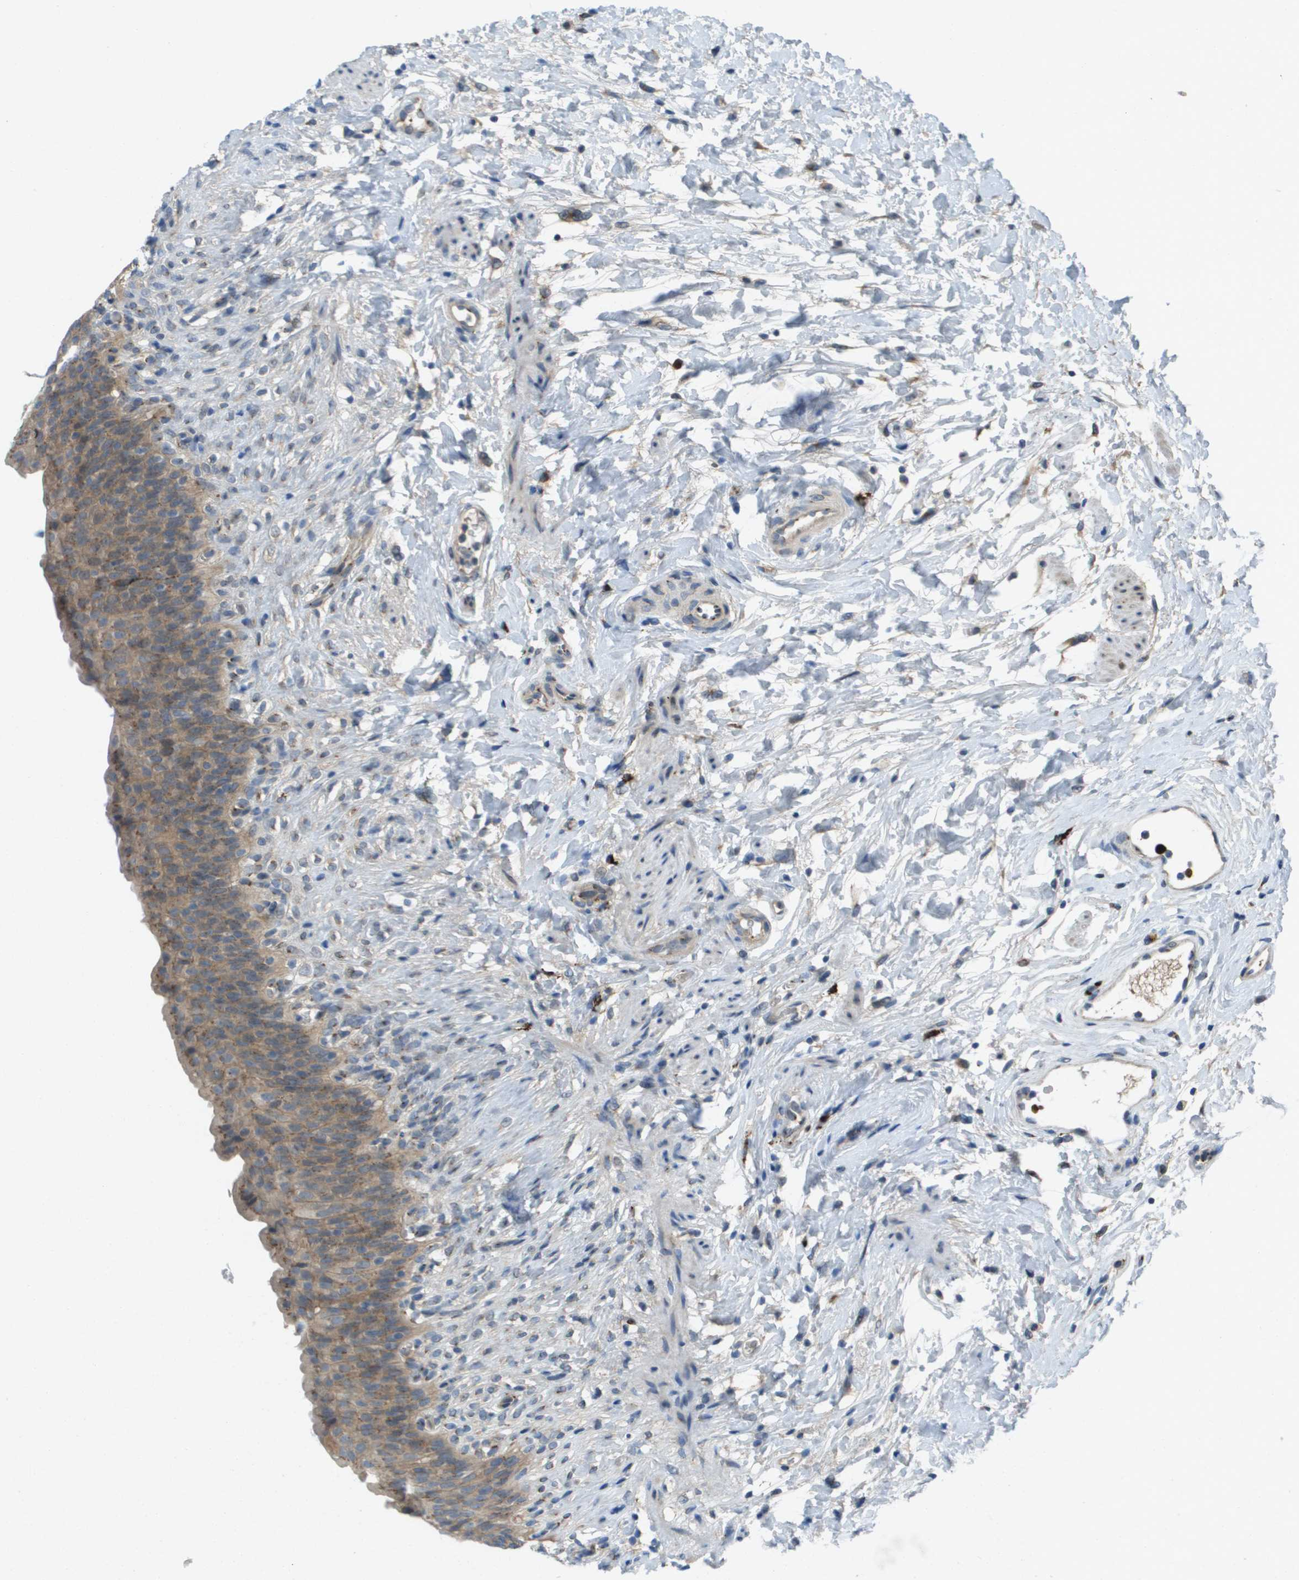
{"staining": {"intensity": "weak", "quantity": ">75%", "location": "cytoplasmic/membranous"}, "tissue": "urinary bladder", "cell_type": "Urothelial cells", "image_type": "normal", "snomed": [{"axis": "morphology", "description": "Normal tissue, NOS"}, {"axis": "topography", "description": "Urinary bladder"}], "caption": "Weak cytoplasmic/membranous expression for a protein is identified in approximately >75% of urothelial cells of normal urinary bladder using immunohistochemistry.", "gene": "QSOX2", "patient": {"sex": "female", "age": 79}}